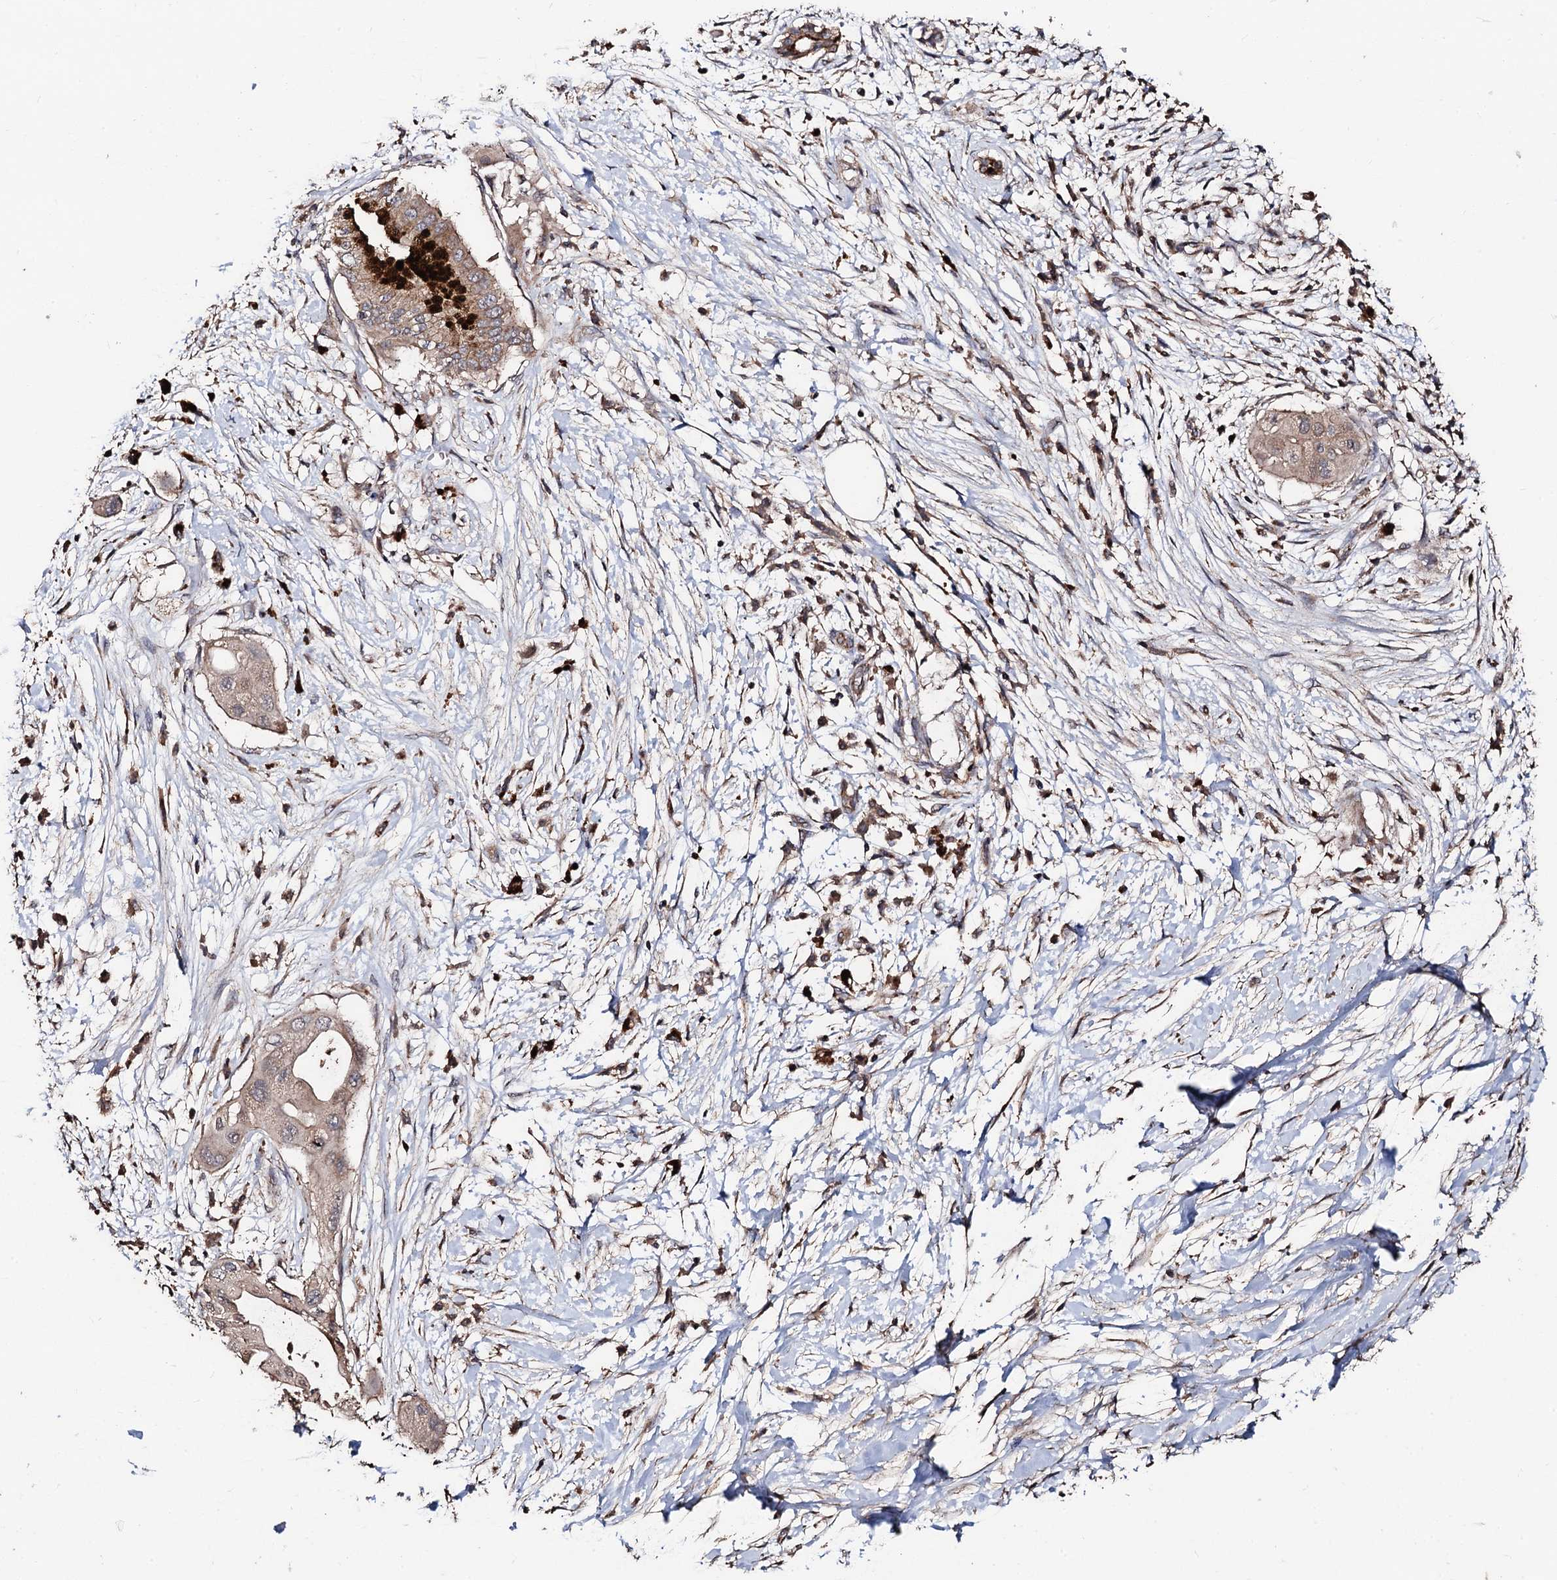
{"staining": {"intensity": "strong", "quantity": "<25%", "location": "cytoplasmic/membranous"}, "tissue": "pancreatic cancer", "cell_type": "Tumor cells", "image_type": "cancer", "snomed": [{"axis": "morphology", "description": "Adenocarcinoma, NOS"}, {"axis": "topography", "description": "Pancreas"}], "caption": "Protein staining of pancreatic adenocarcinoma tissue reveals strong cytoplasmic/membranous staining in about <25% of tumor cells.", "gene": "PPTC7", "patient": {"sex": "male", "age": 68}}